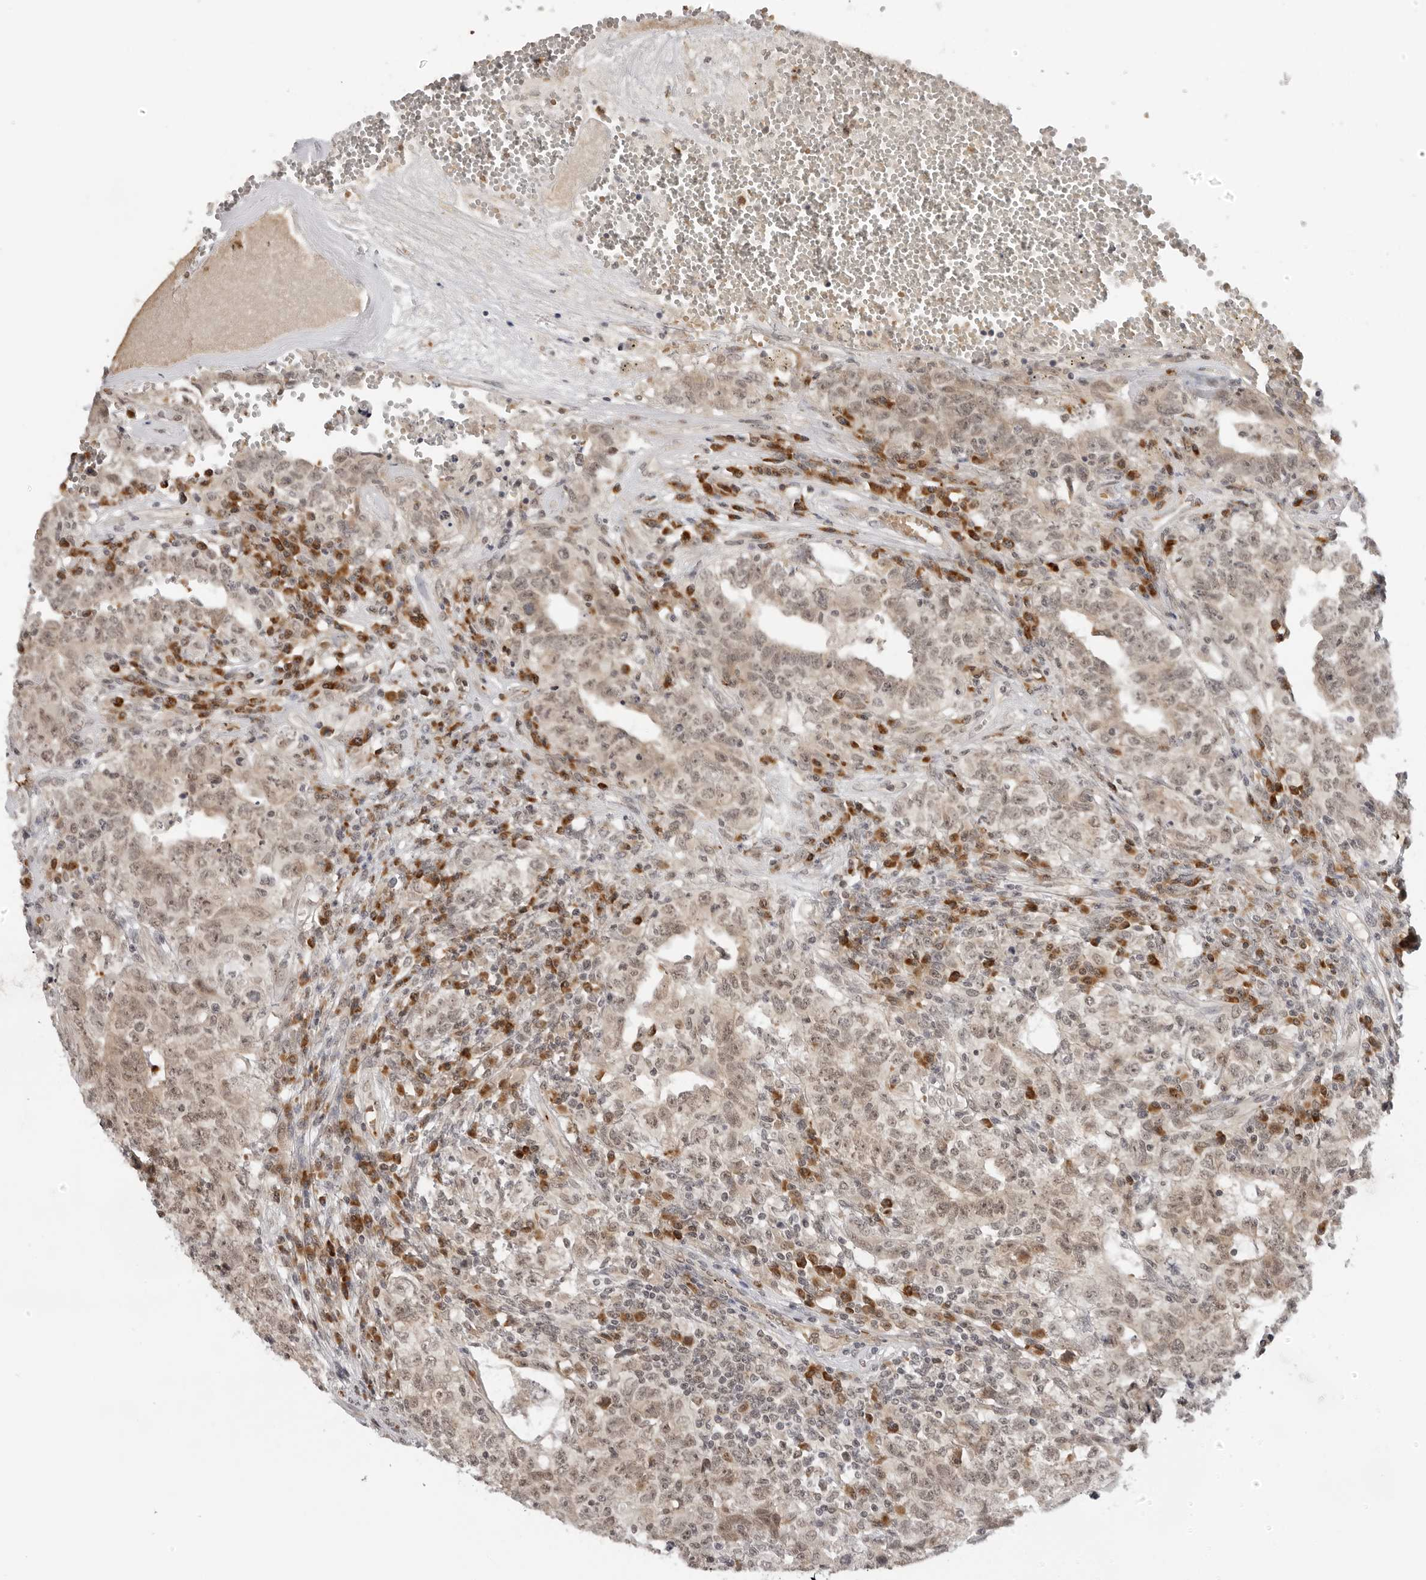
{"staining": {"intensity": "weak", "quantity": ">75%", "location": "cytoplasmic/membranous,nuclear"}, "tissue": "testis cancer", "cell_type": "Tumor cells", "image_type": "cancer", "snomed": [{"axis": "morphology", "description": "Carcinoma, Embryonal, NOS"}, {"axis": "topography", "description": "Testis"}], "caption": "Weak cytoplasmic/membranous and nuclear protein expression is appreciated in about >75% of tumor cells in testis cancer (embryonal carcinoma). The staining was performed using DAB, with brown indicating positive protein expression. Nuclei are stained blue with hematoxylin.", "gene": "SUGCT", "patient": {"sex": "male", "age": 26}}